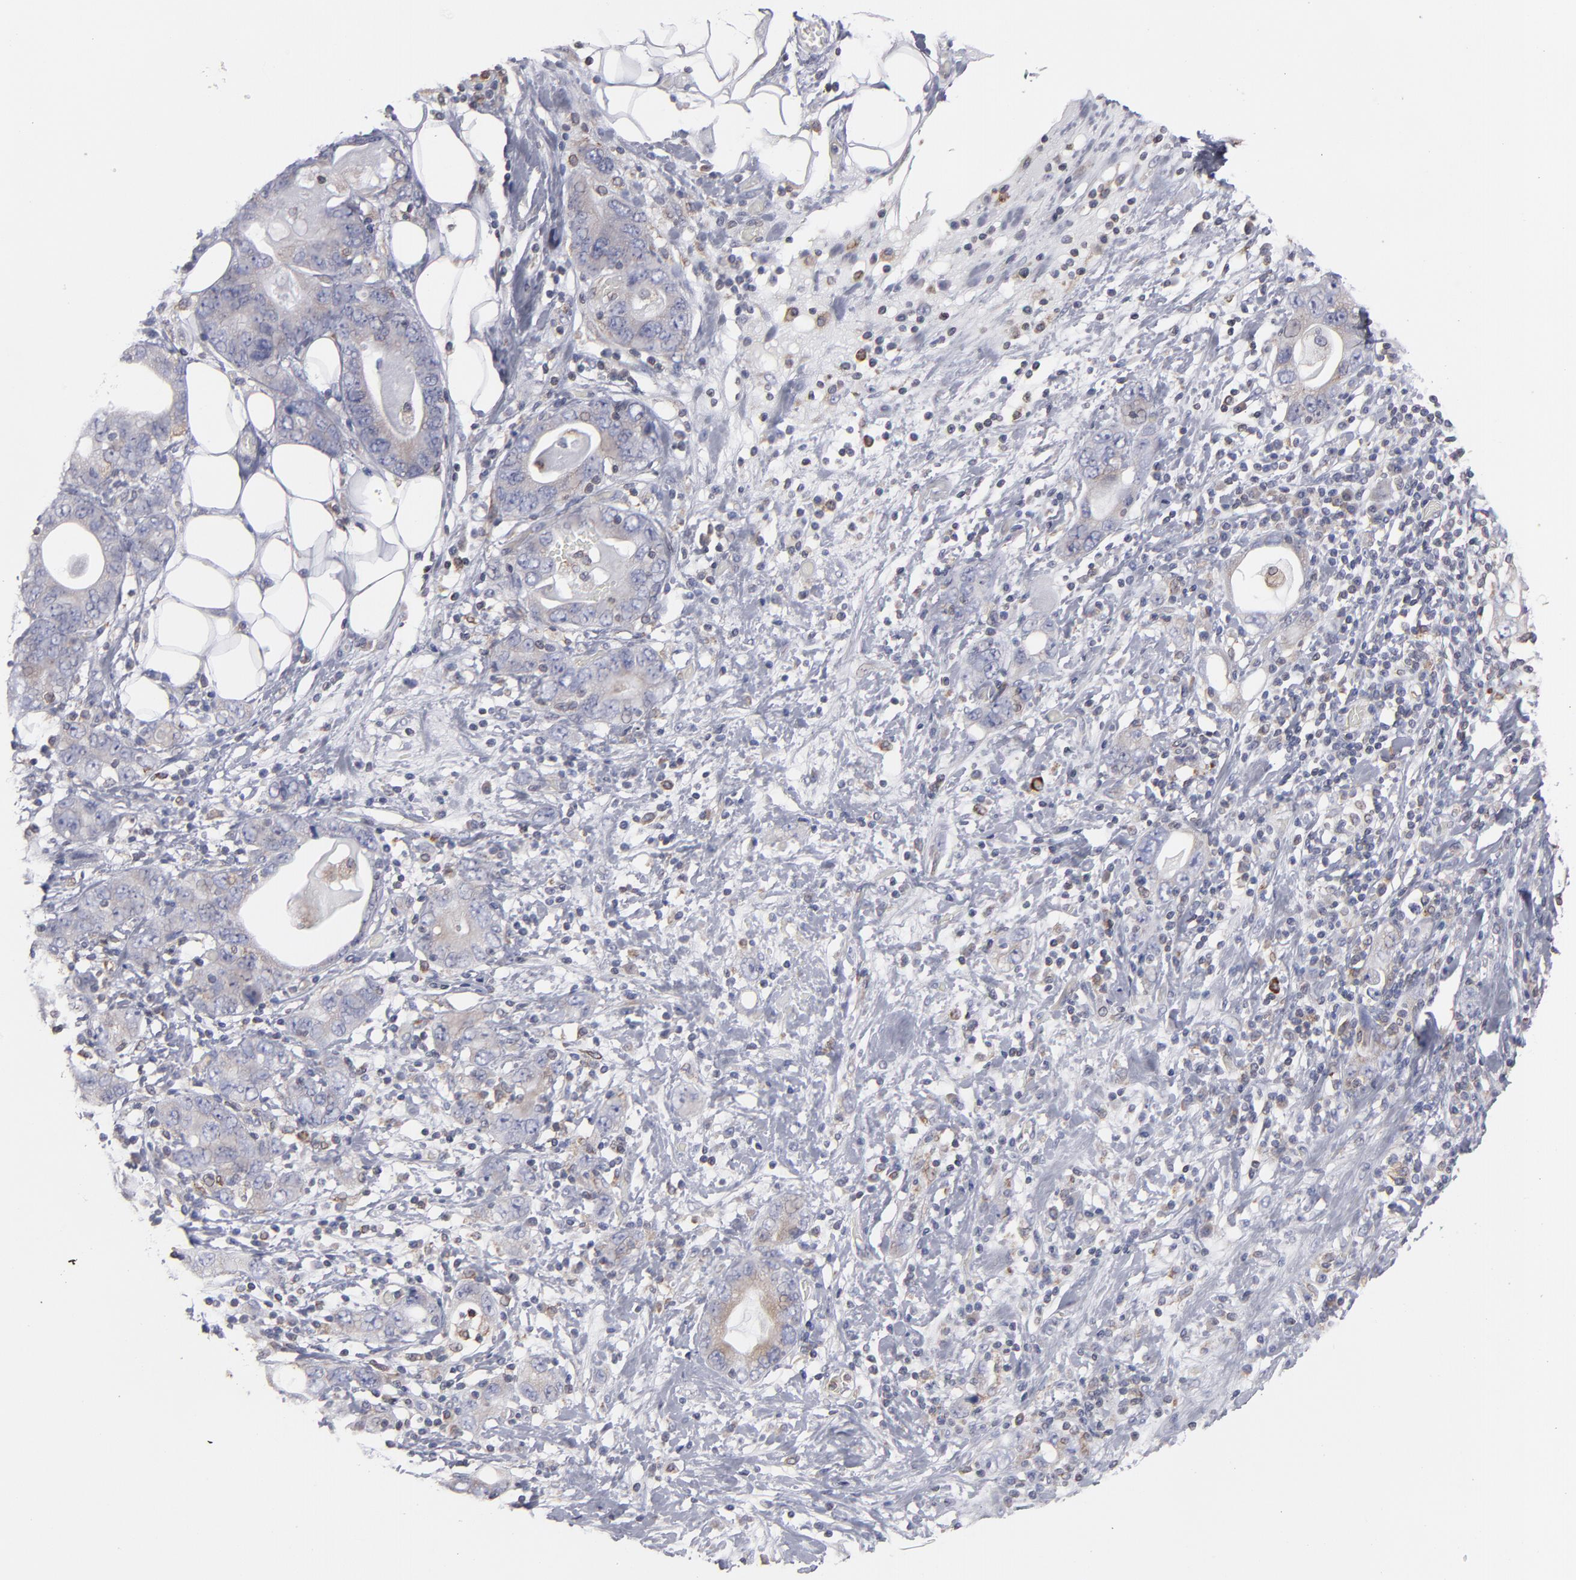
{"staining": {"intensity": "weak", "quantity": ">75%", "location": "cytoplasmic/membranous"}, "tissue": "stomach cancer", "cell_type": "Tumor cells", "image_type": "cancer", "snomed": [{"axis": "morphology", "description": "Adenocarcinoma, NOS"}, {"axis": "topography", "description": "Stomach, lower"}], "caption": "A histopathology image showing weak cytoplasmic/membranous expression in about >75% of tumor cells in stomach adenocarcinoma, as visualized by brown immunohistochemical staining.", "gene": "TMX1", "patient": {"sex": "female", "age": 93}}